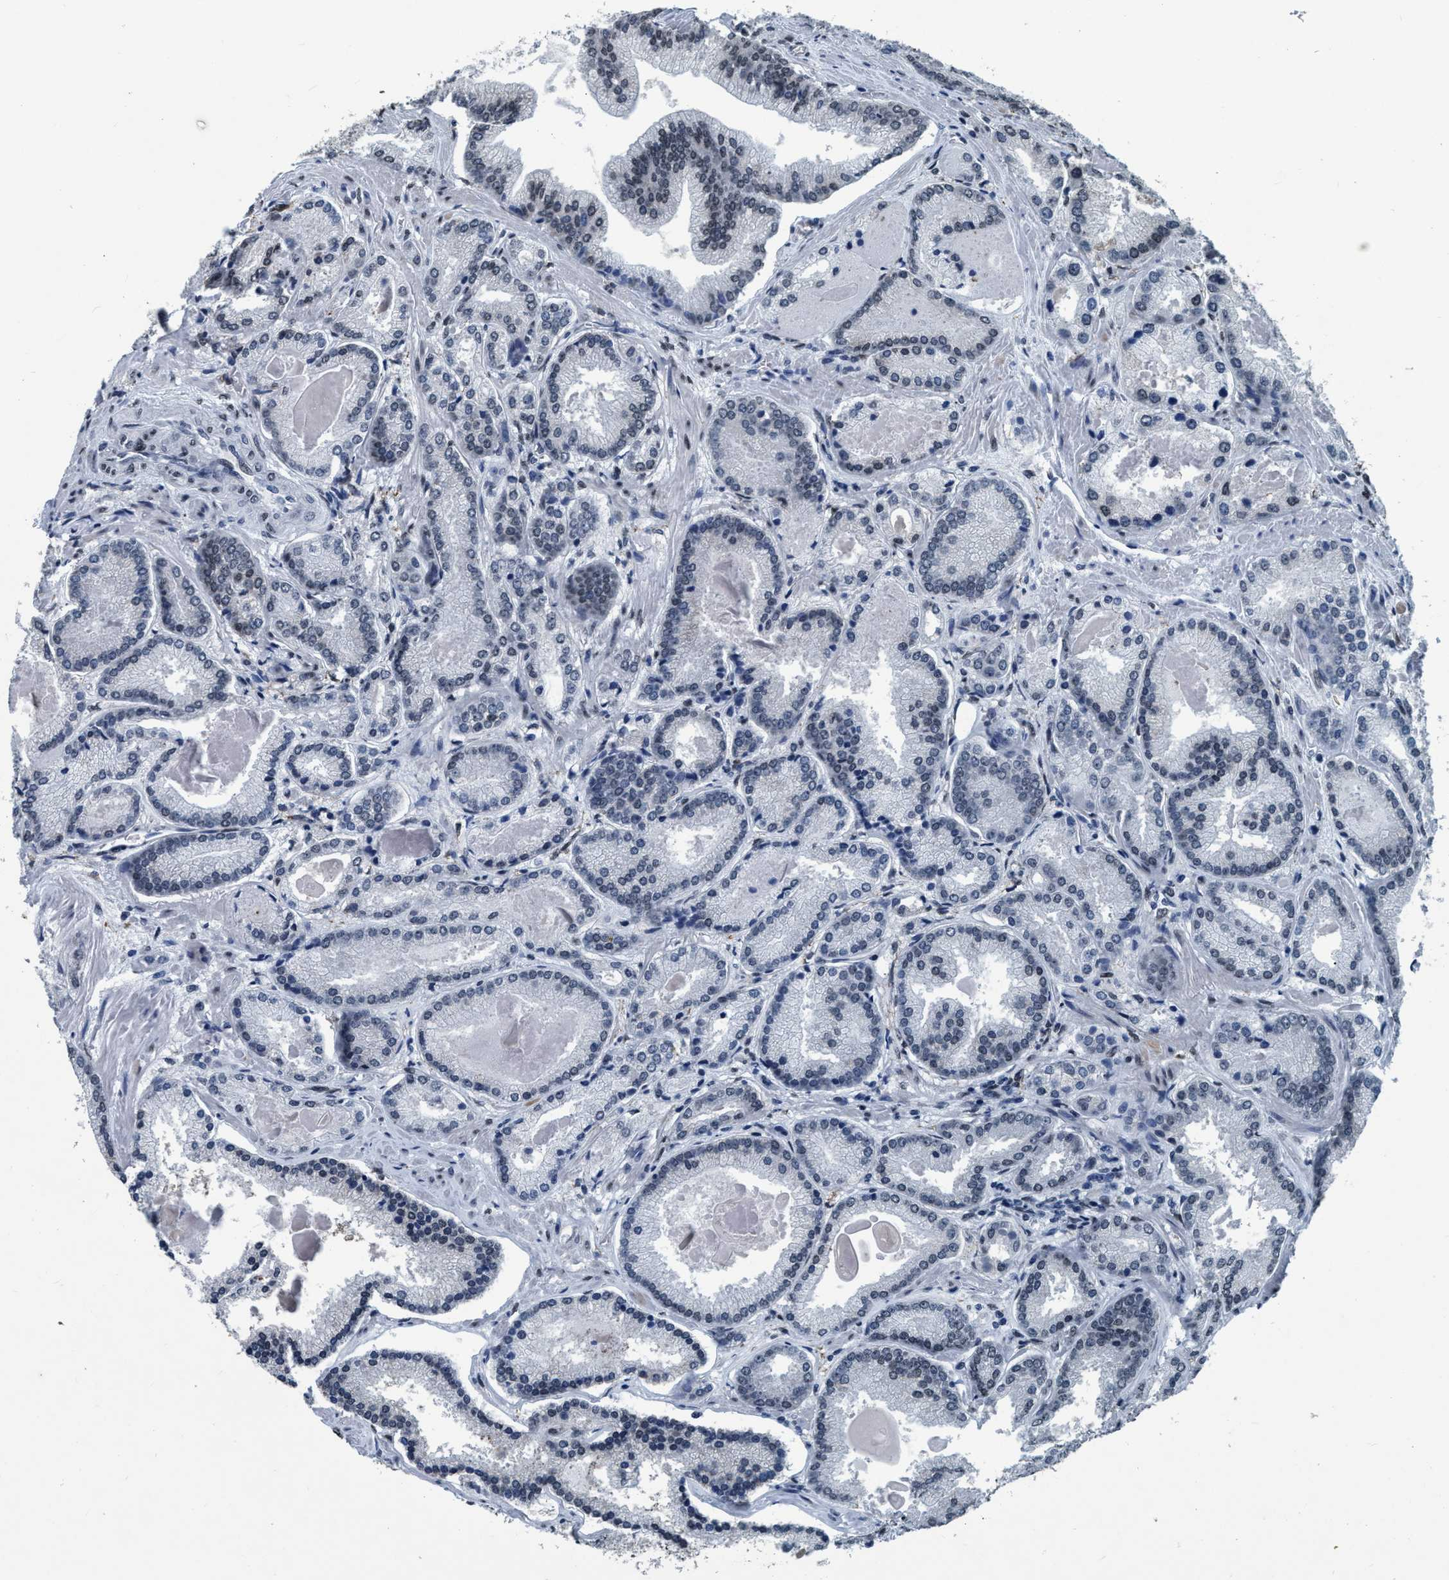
{"staining": {"intensity": "weak", "quantity": "<25%", "location": "nuclear"}, "tissue": "prostate cancer", "cell_type": "Tumor cells", "image_type": "cancer", "snomed": [{"axis": "morphology", "description": "Adenocarcinoma, Low grade"}, {"axis": "topography", "description": "Prostate"}], "caption": "High power microscopy micrograph of an immunohistochemistry (IHC) photomicrograph of low-grade adenocarcinoma (prostate), revealing no significant expression in tumor cells.", "gene": "CCNE2", "patient": {"sex": "male", "age": 59}}